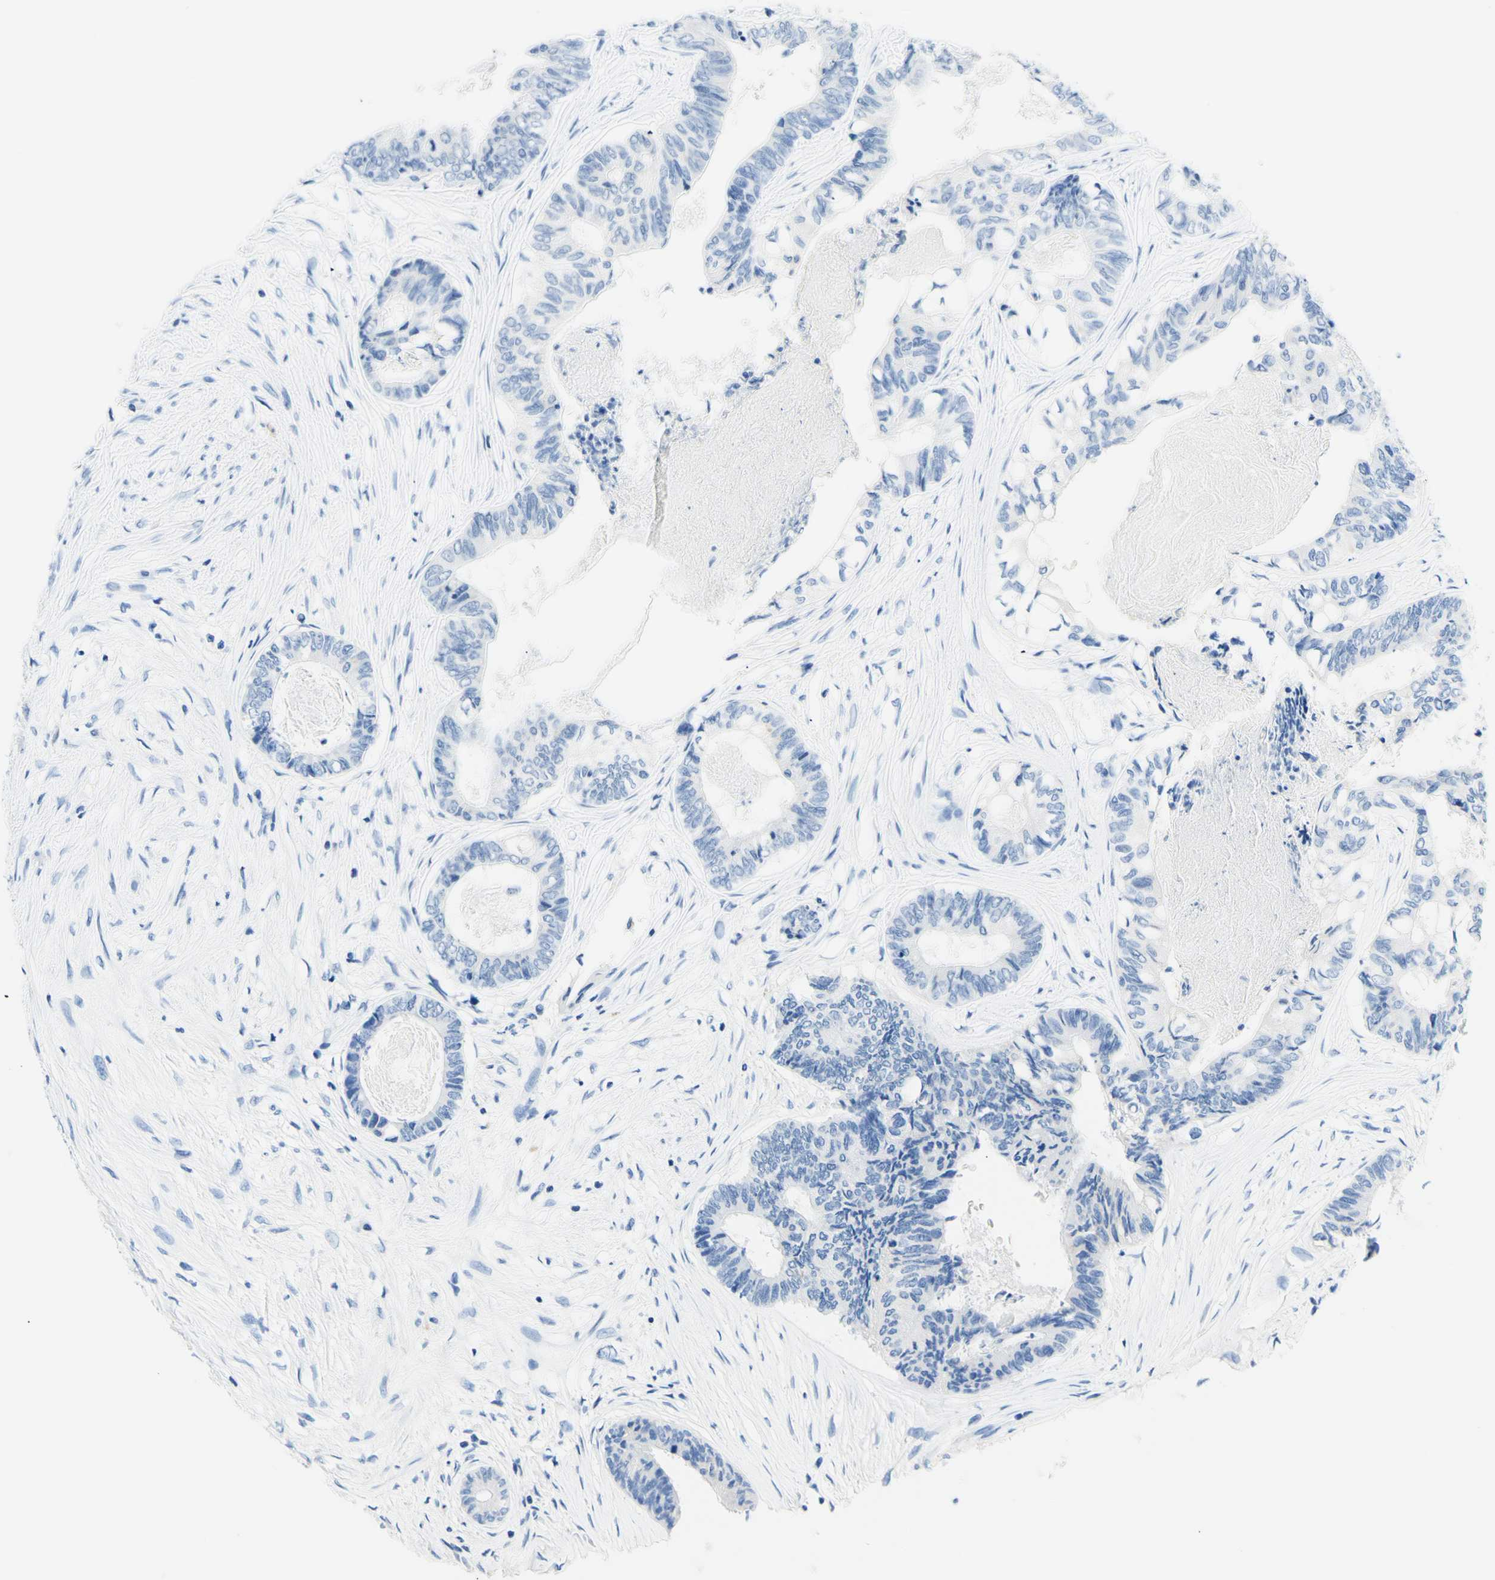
{"staining": {"intensity": "negative", "quantity": "none", "location": "none"}, "tissue": "colorectal cancer", "cell_type": "Tumor cells", "image_type": "cancer", "snomed": [{"axis": "morphology", "description": "Adenocarcinoma, NOS"}, {"axis": "topography", "description": "Rectum"}], "caption": "Immunohistochemical staining of human colorectal cancer displays no significant positivity in tumor cells.", "gene": "MYH2", "patient": {"sex": "male", "age": 63}}